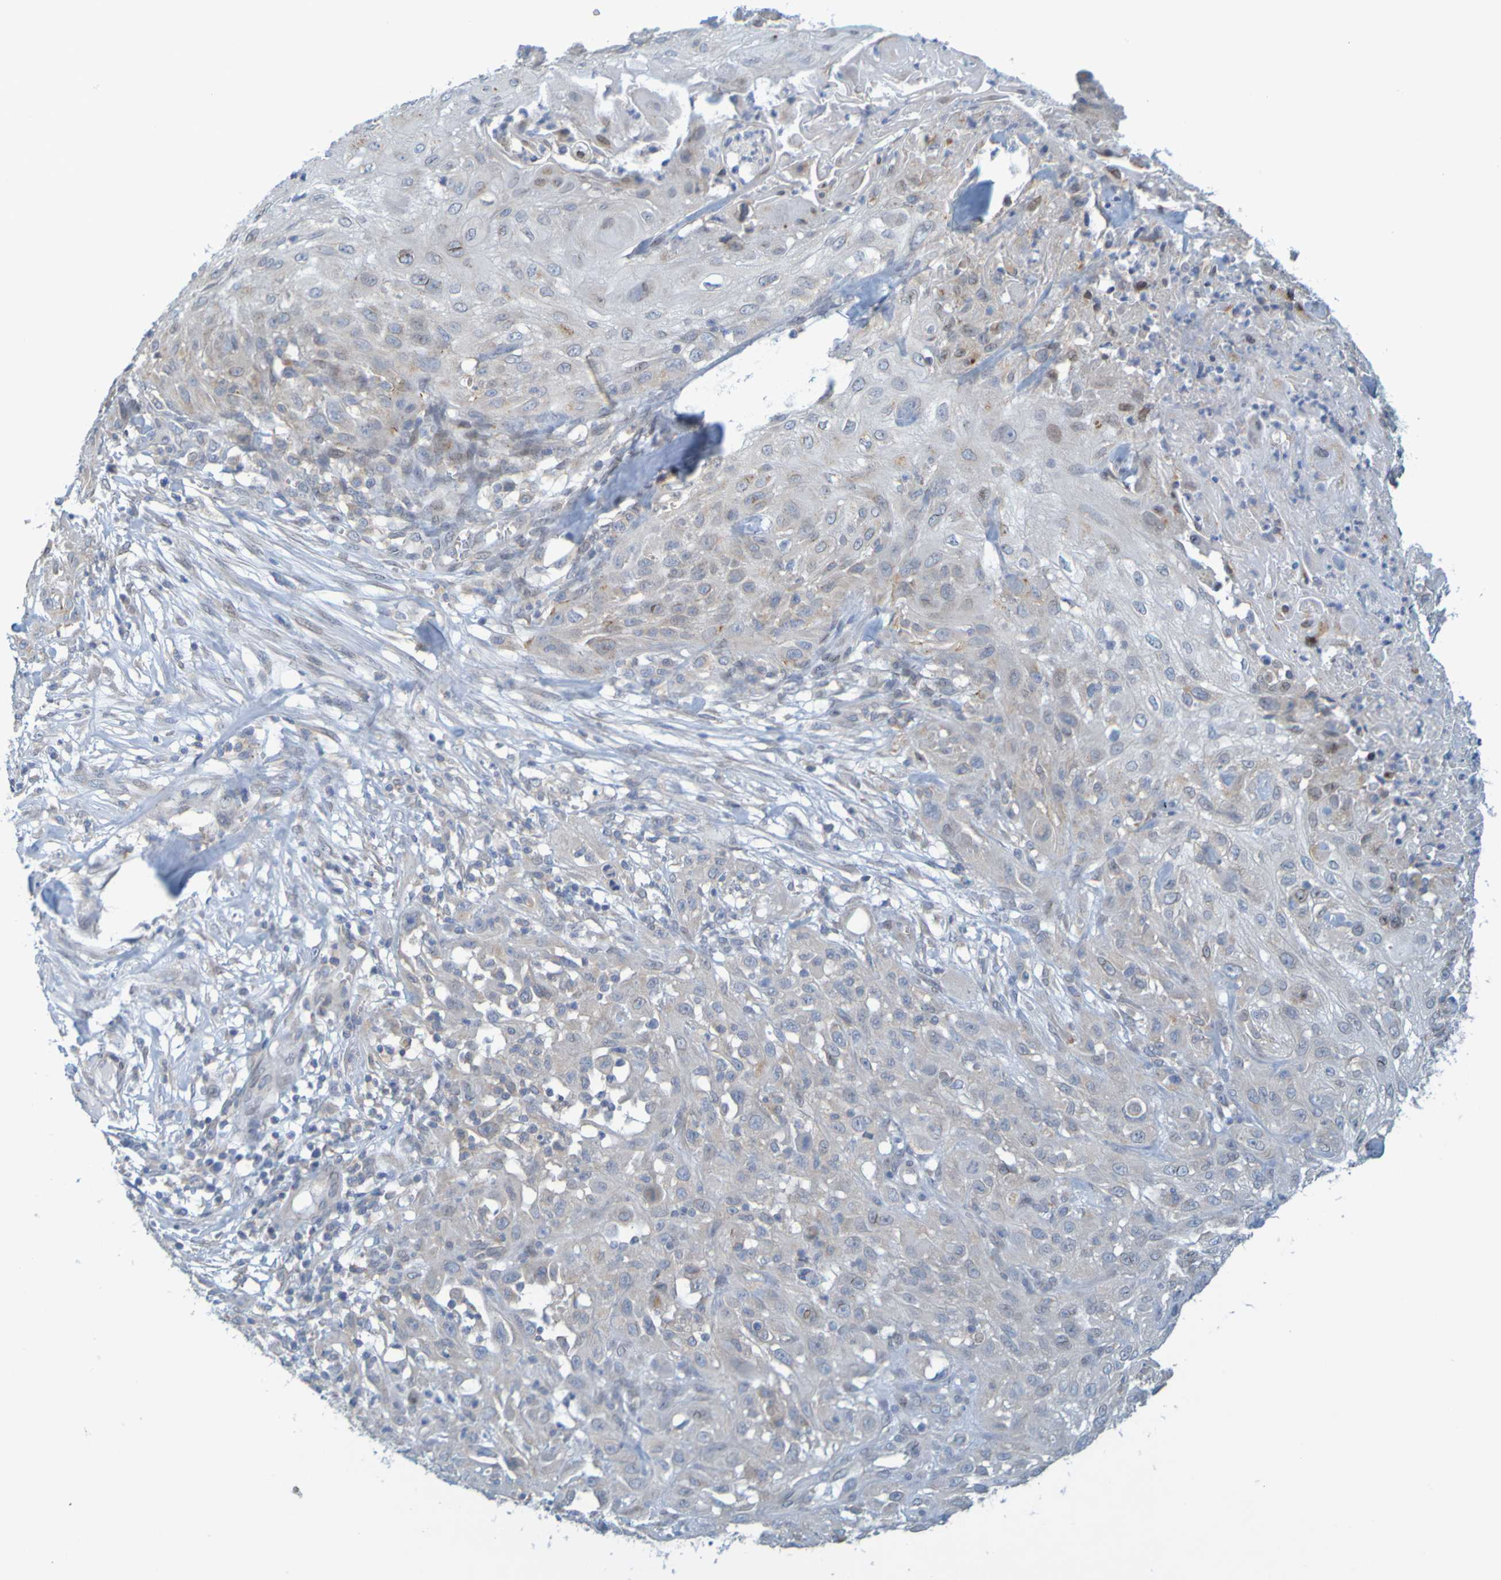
{"staining": {"intensity": "weak", "quantity": "<25%", "location": "cytoplasmic/membranous"}, "tissue": "skin cancer", "cell_type": "Tumor cells", "image_type": "cancer", "snomed": [{"axis": "morphology", "description": "Squamous cell carcinoma, NOS"}, {"axis": "topography", "description": "Skin"}], "caption": "Immunohistochemistry (IHC) photomicrograph of neoplastic tissue: human skin cancer stained with DAB reveals no significant protein positivity in tumor cells.", "gene": "MAG", "patient": {"sex": "male", "age": 75}}